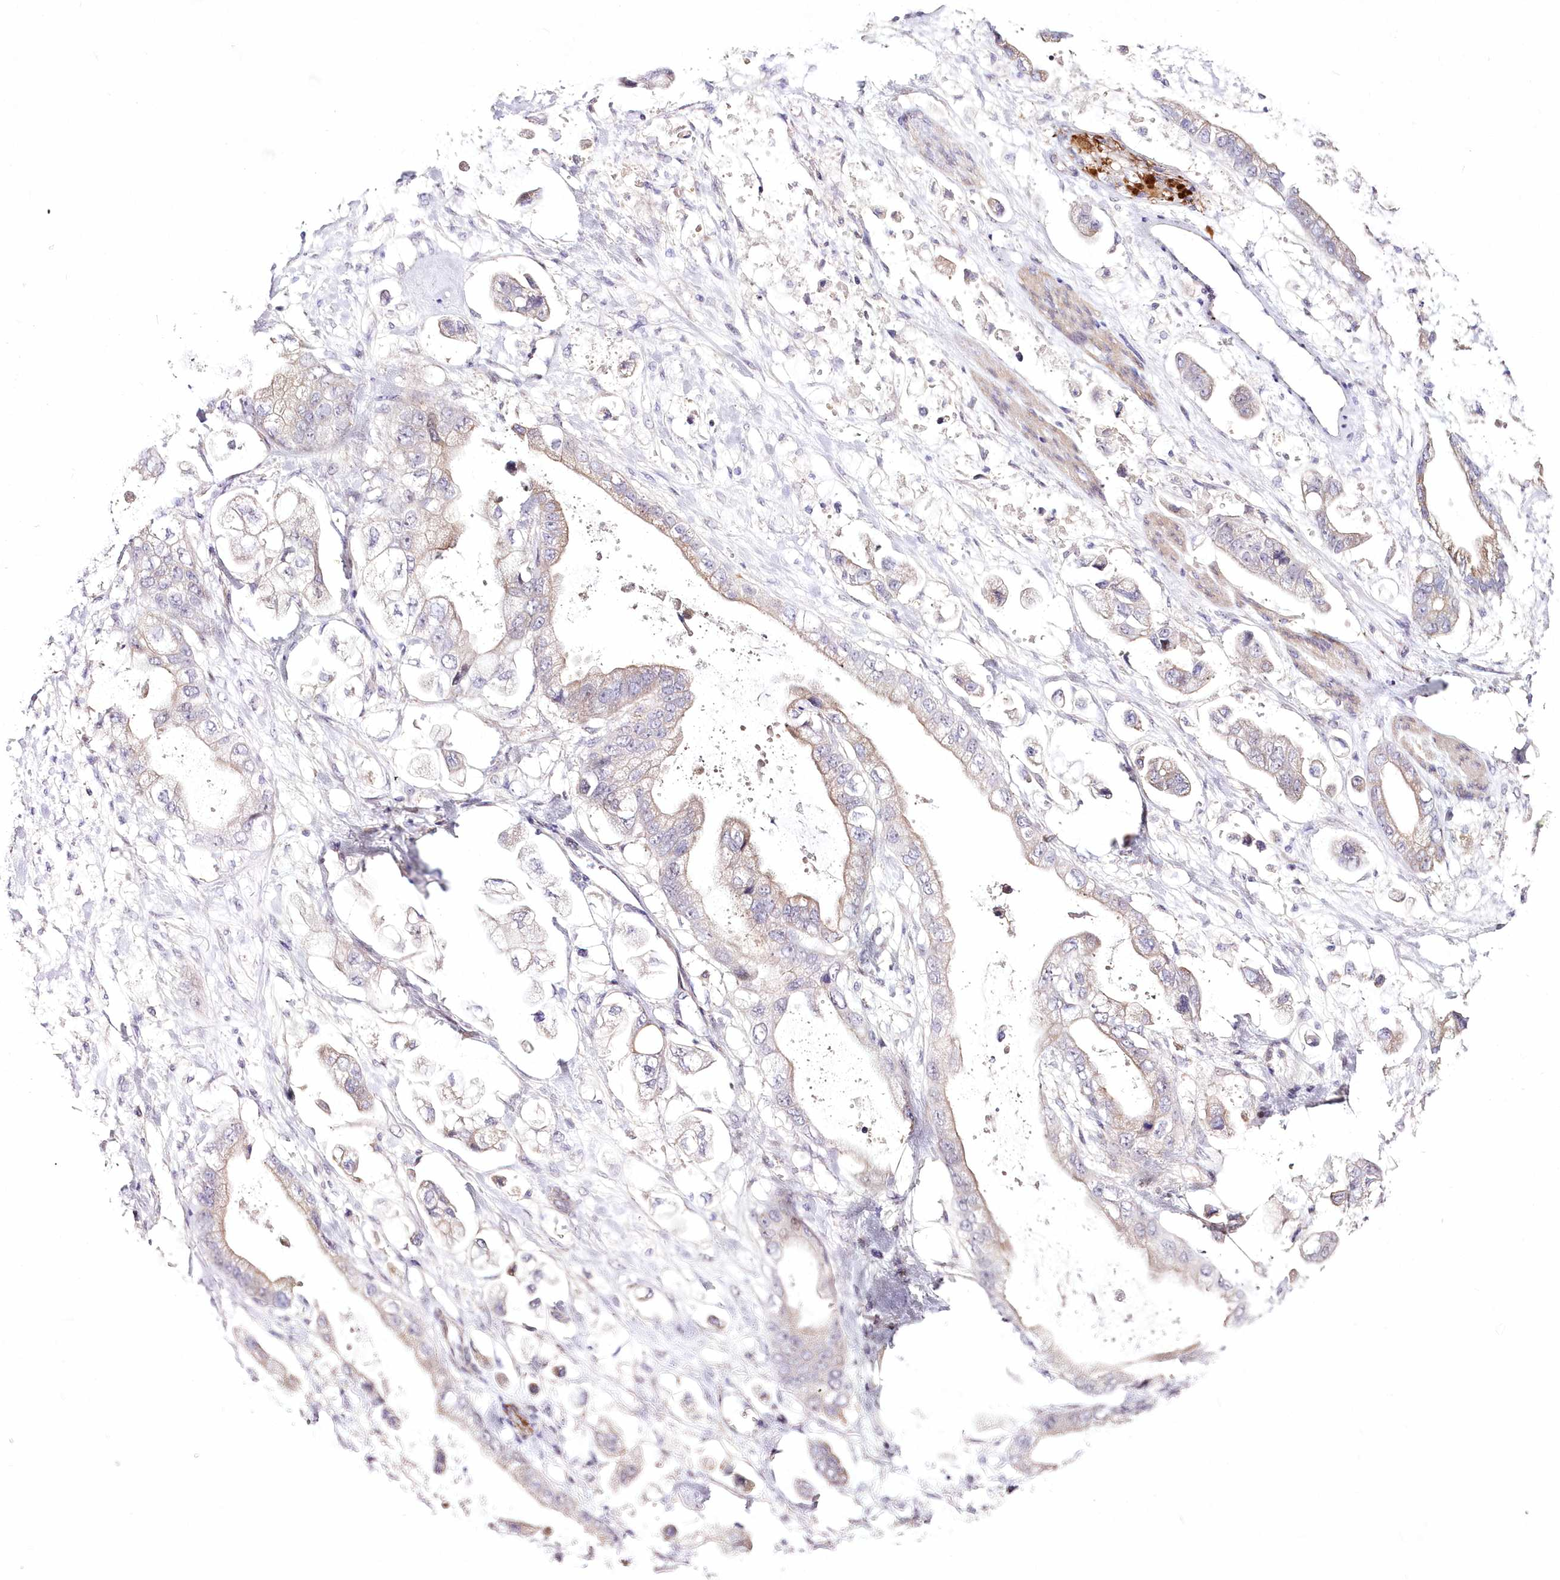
{"staining": {"intensity": "weak", "quantity": "<25%", "location": "cytoplasmic/membranous"}, "tissue": "stomach cancer", "cell_type": "Tumor cells", "image_type": "cancer", "snomed": [{"axis": "morphology", "description": "Adenocarcinoma, NOS"}, {"axis": "topography", "description": "Stomach"}], "caption": "The photomicrograph exhibits no significant staining in tumor cells of stomach cancer (adenocarcinoma).", "gene": "FAM241B", "patient": {"sex": "male", "age": 62}}